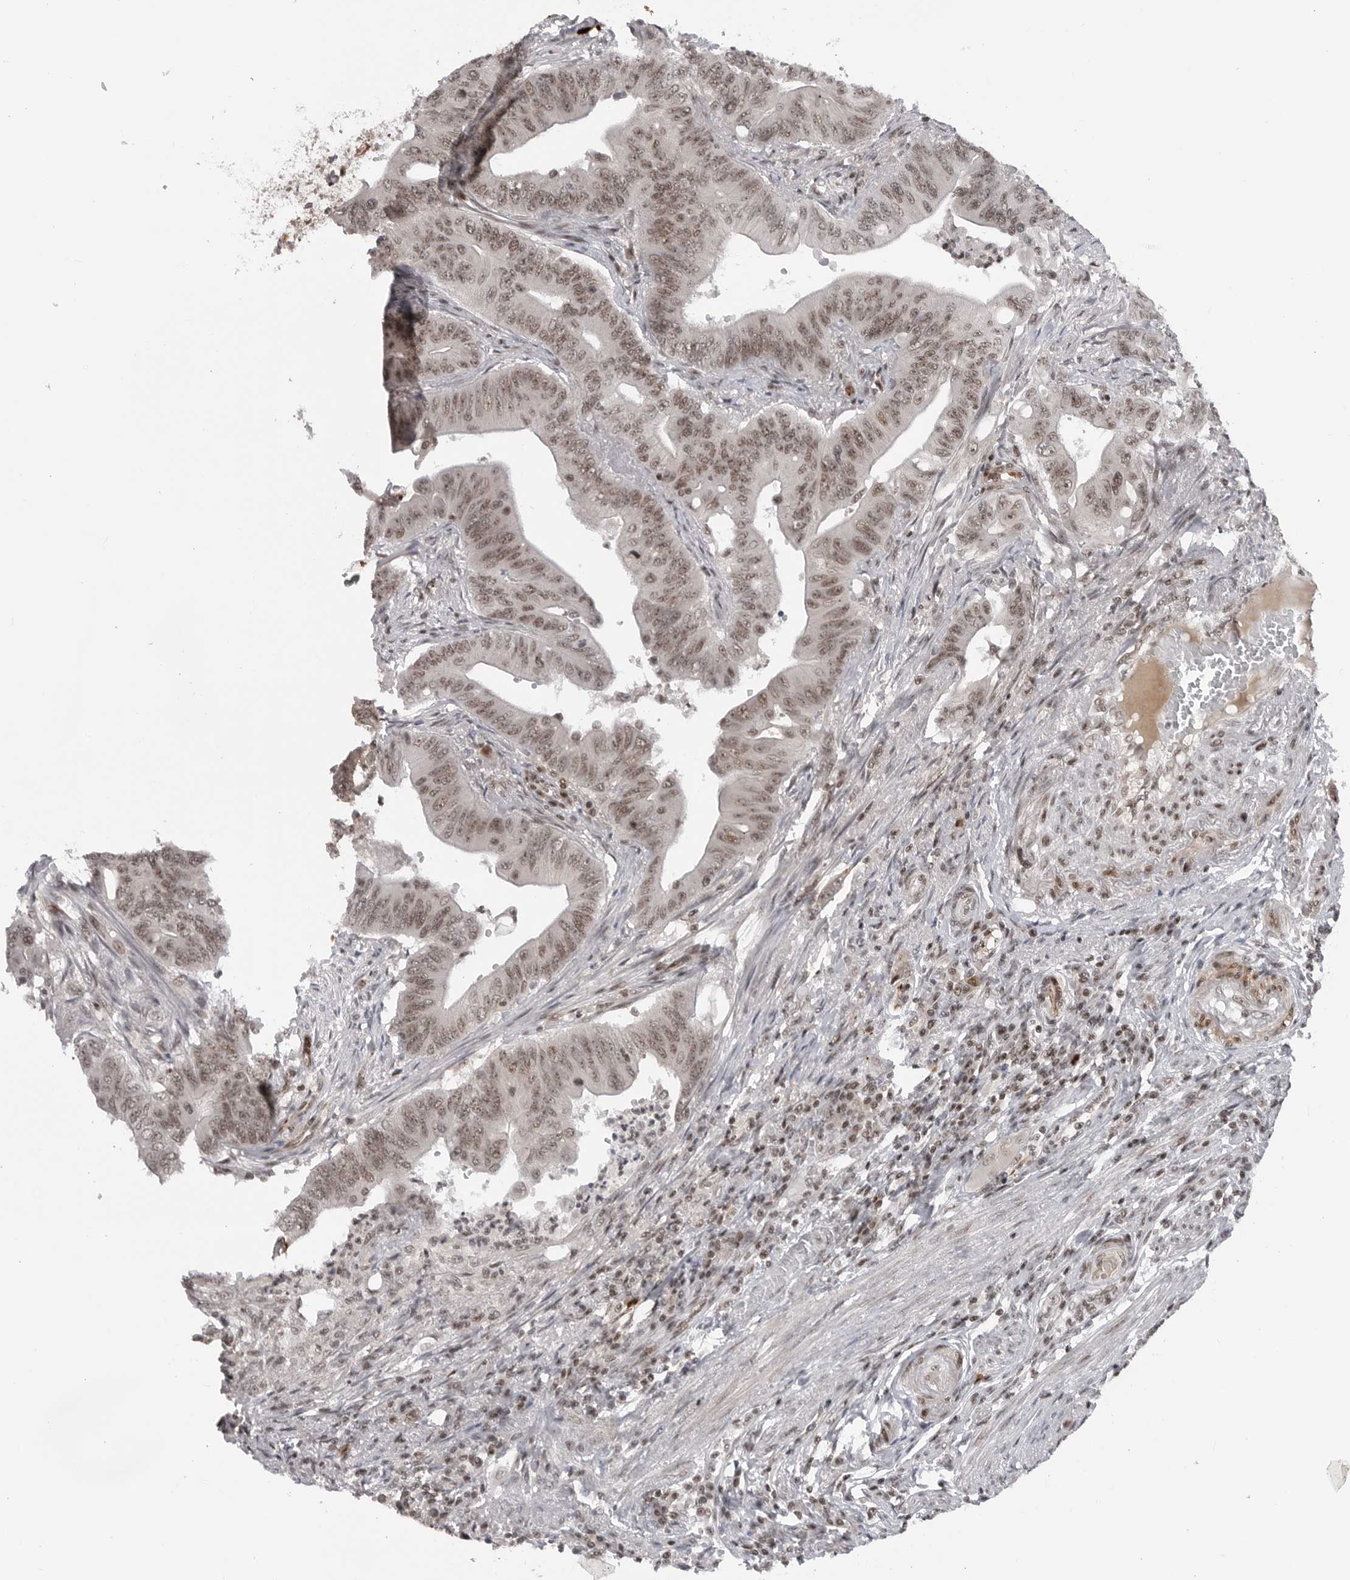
{"staining": {"intensity": "moderate", "quantity": ">75%", "location": "nuclear"}, "tissue": "colorectal cancer", "cell_type": "Tumor cells", "image_type": "cancer", "snomed": [{"axis": "morphology", "description": "Adenoma, NOS"}, {"axis": "morphology", "description": "Adenocarcinoma, NOS"}, {"axis": "topography", "description": "Colon"}], "caption": "A medium amount of moderate nuclear expression is present in approximately >75% of tumor cells in colorectal adenocarcinoma tissue. (brown staining indicates protein expression, while blue staining denotes nuclei).", "gene": "TRIM66", "patient": {"sex": "male", "age": 79}}